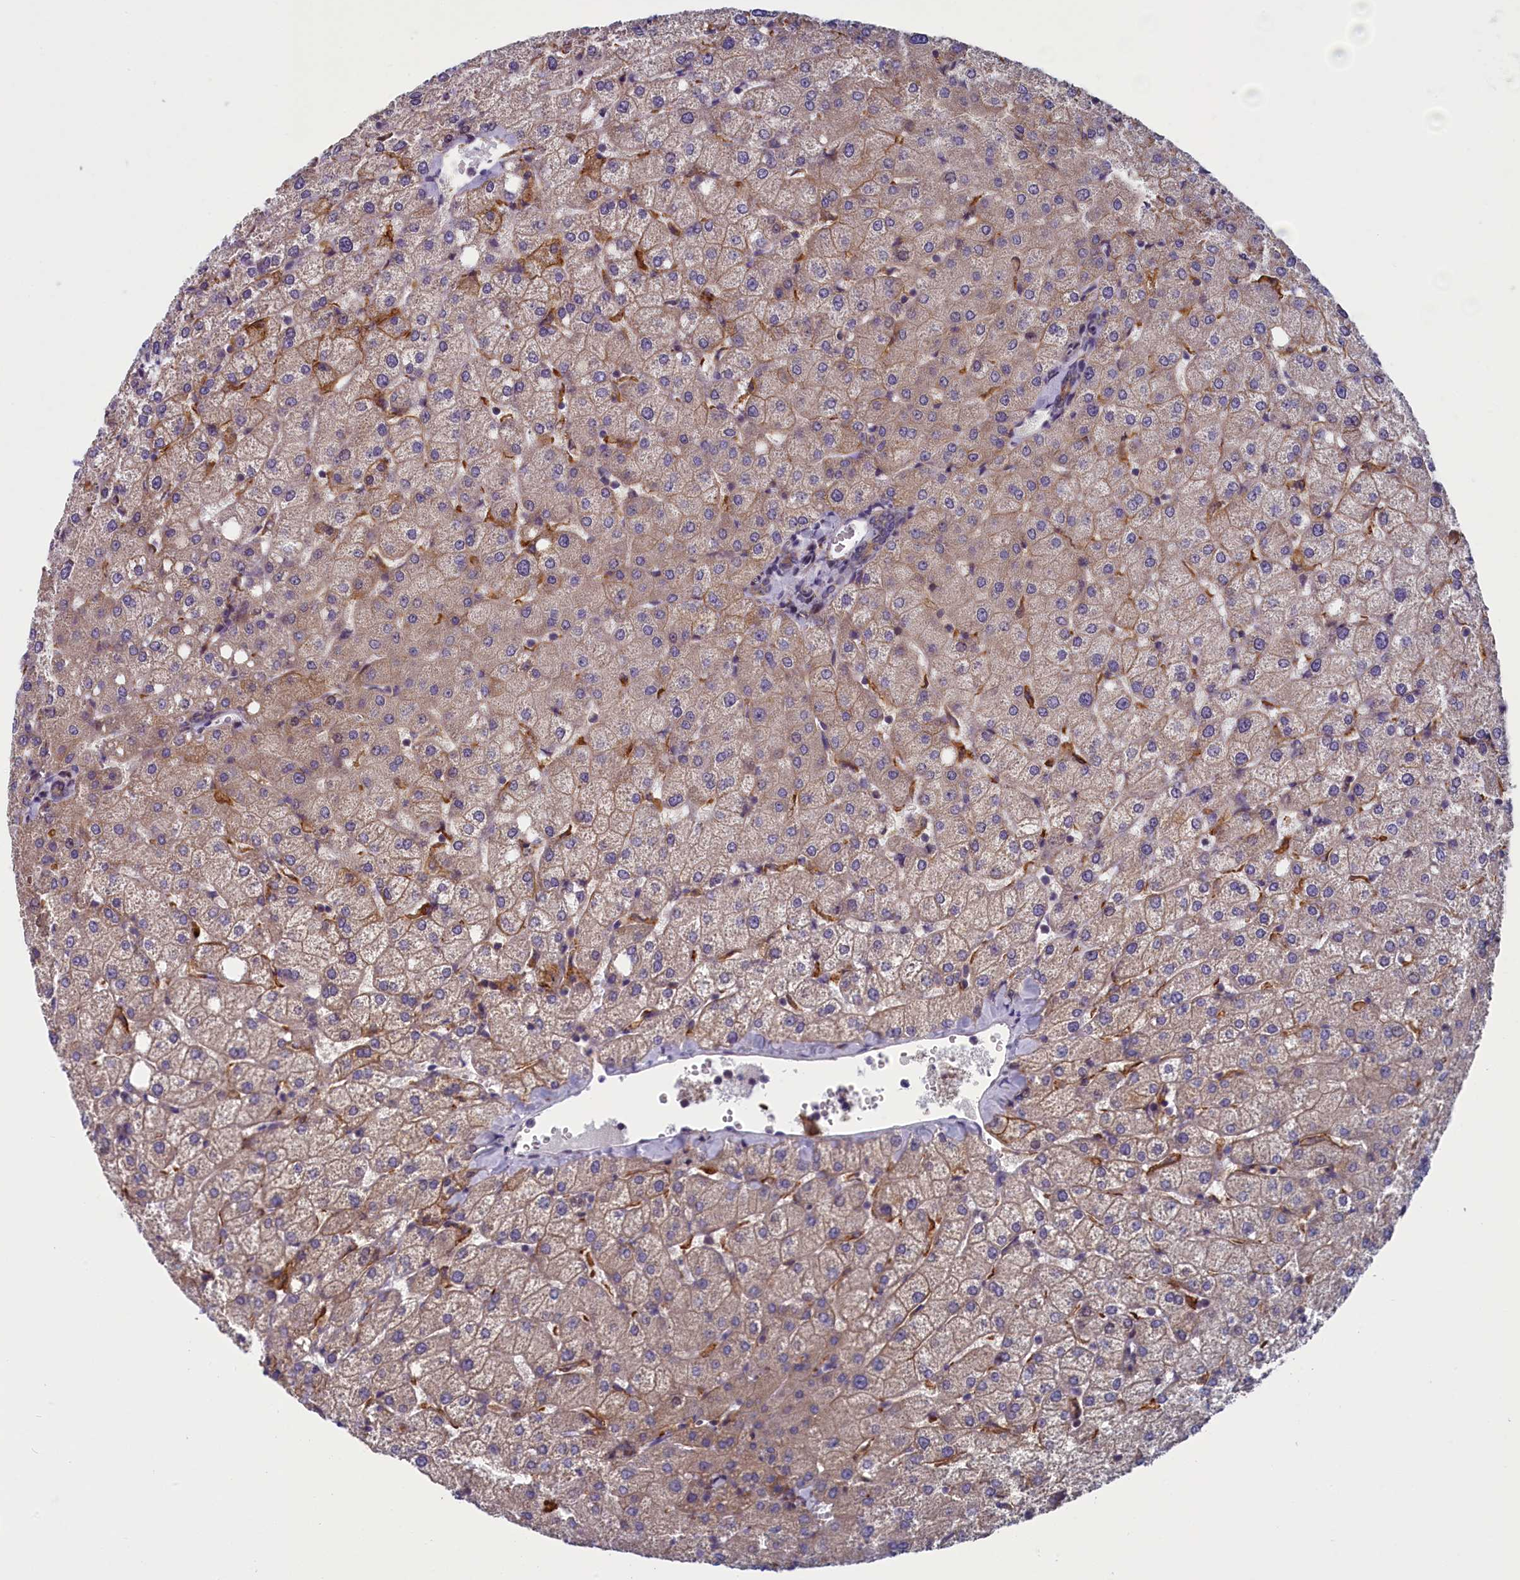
{"staining": {"intensity": "moderate", "quantity": "25%-75%", "location": "cytoplasmic/membranous"}, "tissue": "liver", "cell_type": "Cholangiocytes", "image_type": "normal", "snomed": [{"axis": "morphology", "description": "Normal tissue, NOS"}, {"axis": "topography", "description": "Liver"}], "caption": "Immunohistochemical staining of normal liver displays moderate cytoplasmic/membranous protein expression in about 25%-75% of cholangiocytes.", "gene": "ANKRD39", "patient": {"sex": "female", "age": 54}}